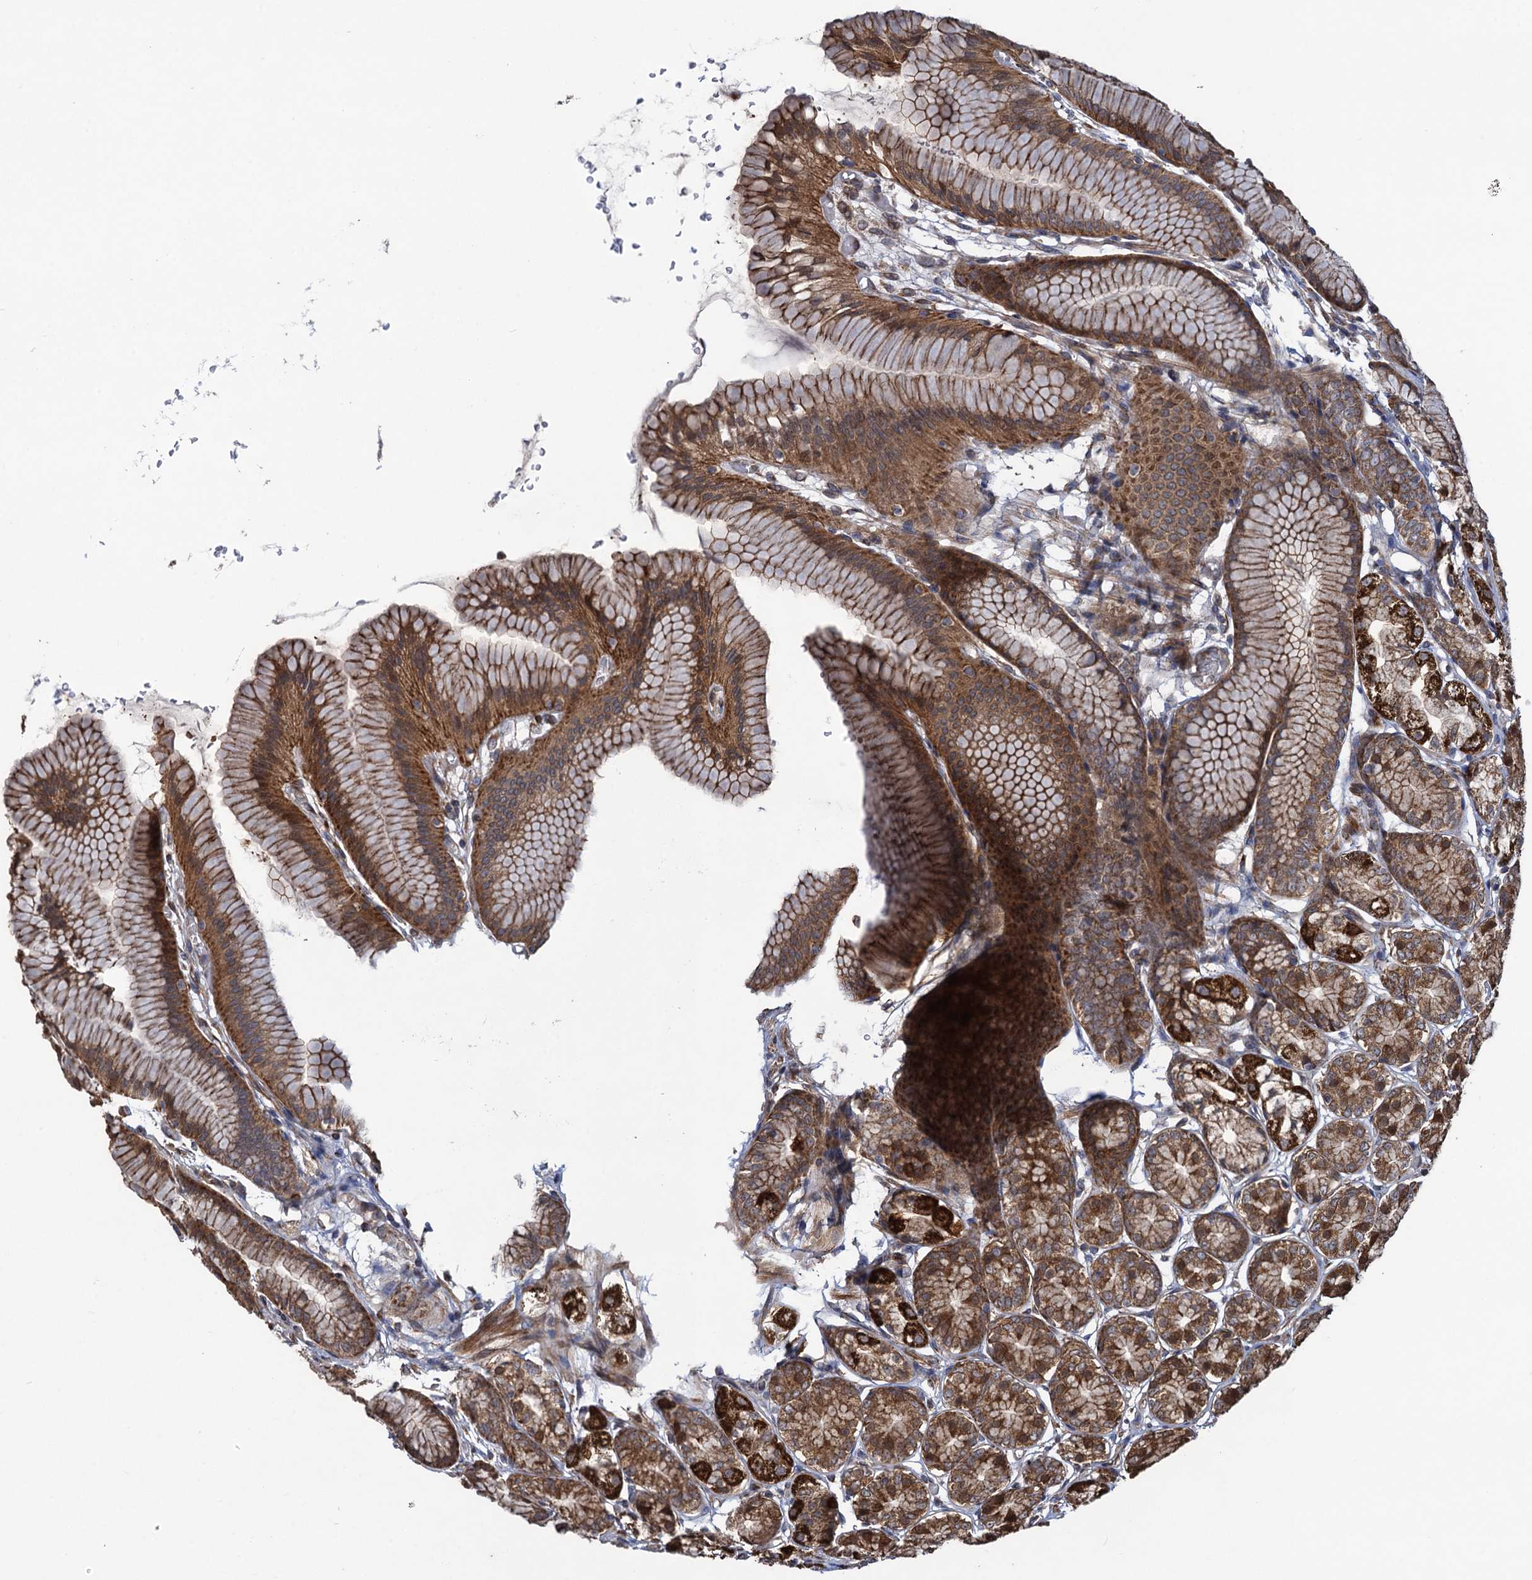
{"staining": {"intensity": "strong", "quantity": ">75%", "location": "cytoplasmic/membranous"}, "tissue": "stomach", "cell_type": "Glandular cells", "image_type": "normal", "snomed": [{"axis": "morphology", "description": "Normal tissue, NOS"}, {"axis": "morphology", "description": "Adenocarcinoma, NOS"}, {"axis": "morphology", "description": "Adenocarcinoma, High grade"}, {"axis": "topography", "description": "Stomach, upper"}, {"axis": "topography", "description": "Stomach"}], "caption": "Benign stomach was stained to show a protein in brown. There is high levels of strong cytoplasmic/membranous expression in about >75% of glandular cells. Using DAB (brown) and hematoxylin (blue) stains, captured at high magnification using brightfield microscopy.", "gene": "HAUS1", "patient": {"sex": "female", "age": 65}}